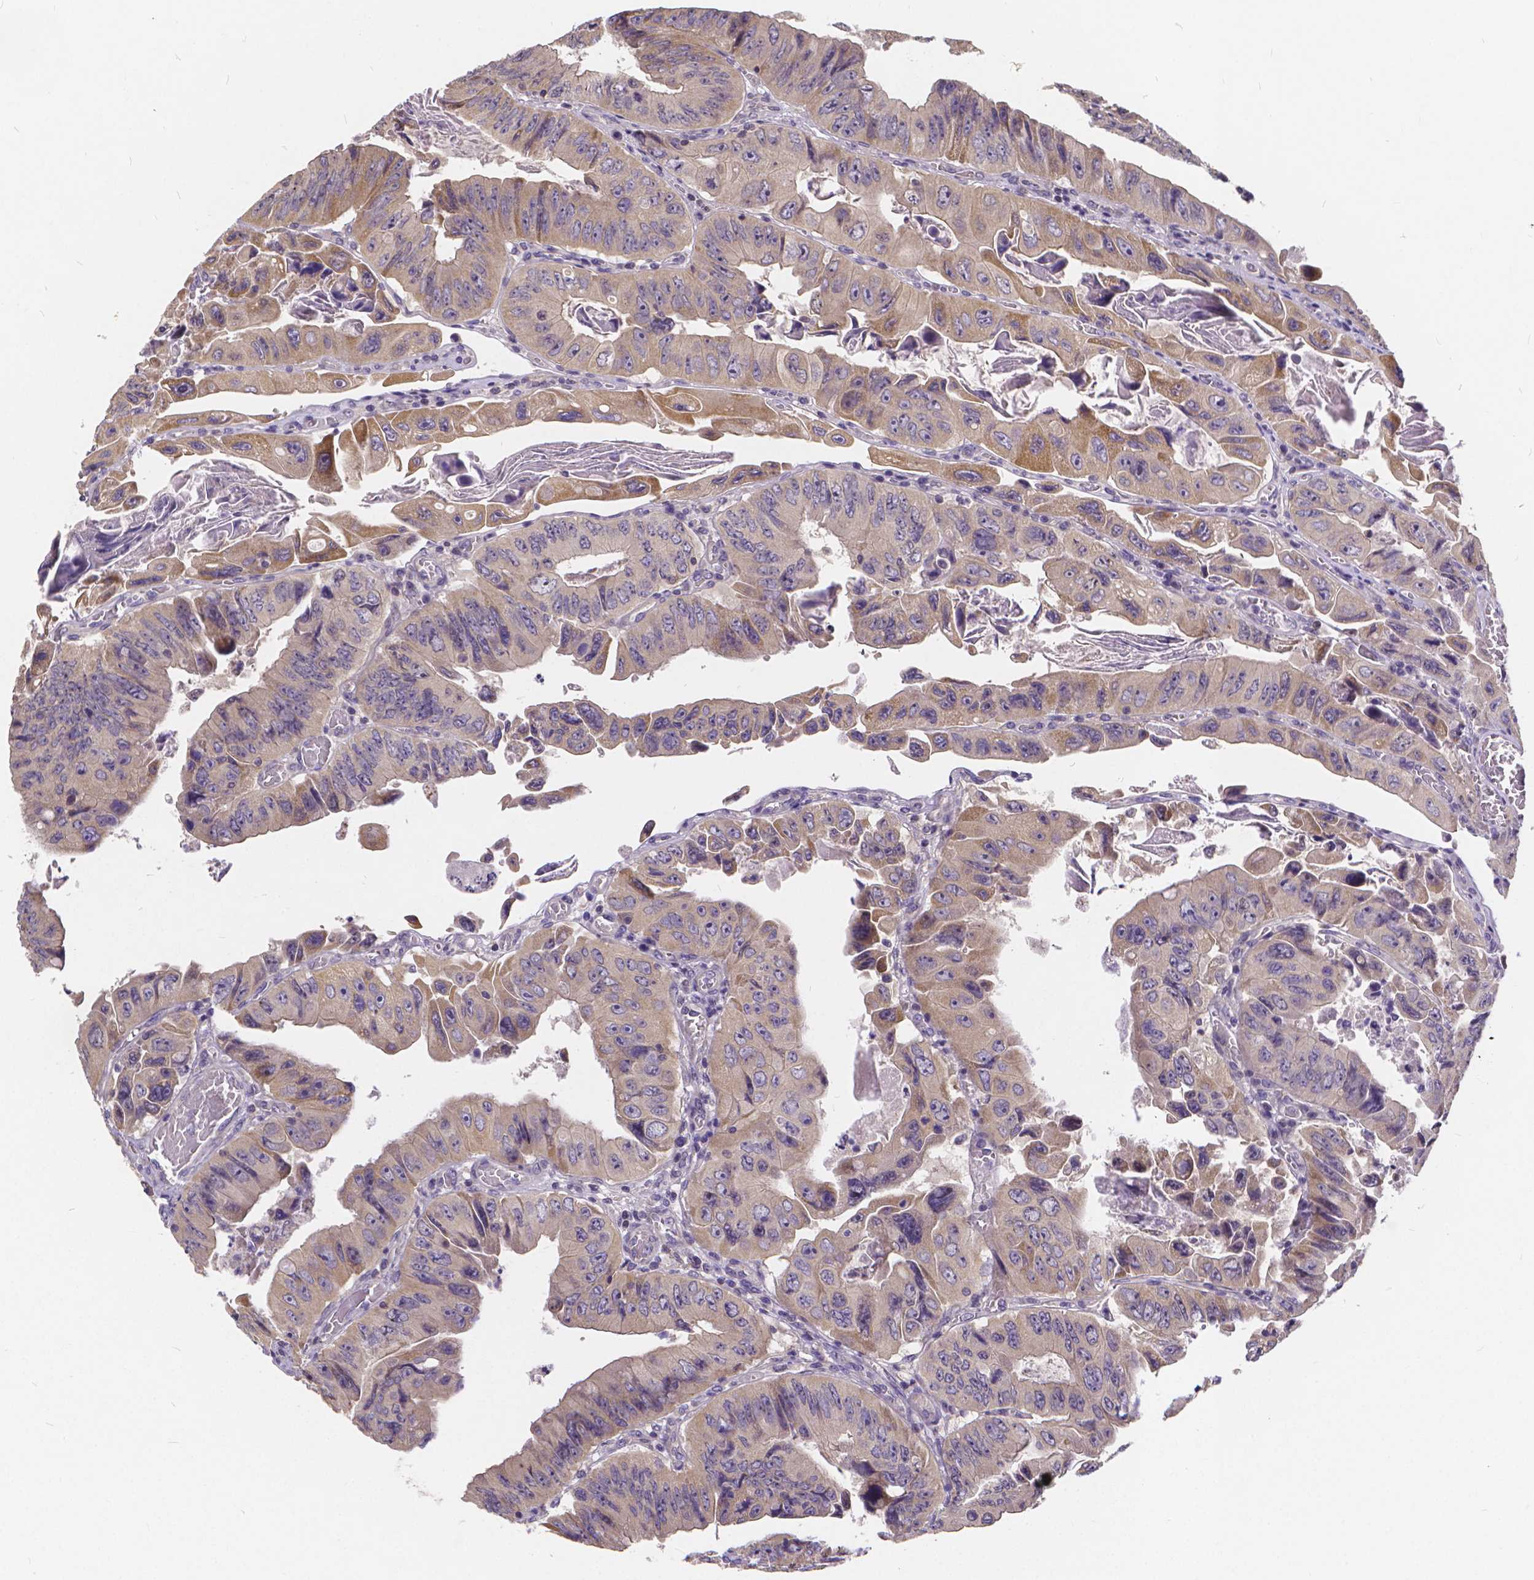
{"staining": {"intensity": "moderate", "quantity": "<25%", "location": "cytoplasmic/membranous"}, "tissue": "colorectal cancer", "cell_type": "Tumor cells", "image_type": "cancer", "snomed": [{"axis": "morphology", "description": "Adenocarcinoma, NOS"}, {"axis": "topography", "description": "Colon"}], "caption": "Protein staining demonstrates moderate cytoplasmic/membranous expression in about <25% of tumor cells in adenocarcinoma (colorectal). Nuclei are stained in blue.", "gene": "GLRB", "patient": {"sex": "female", "age": 84}}